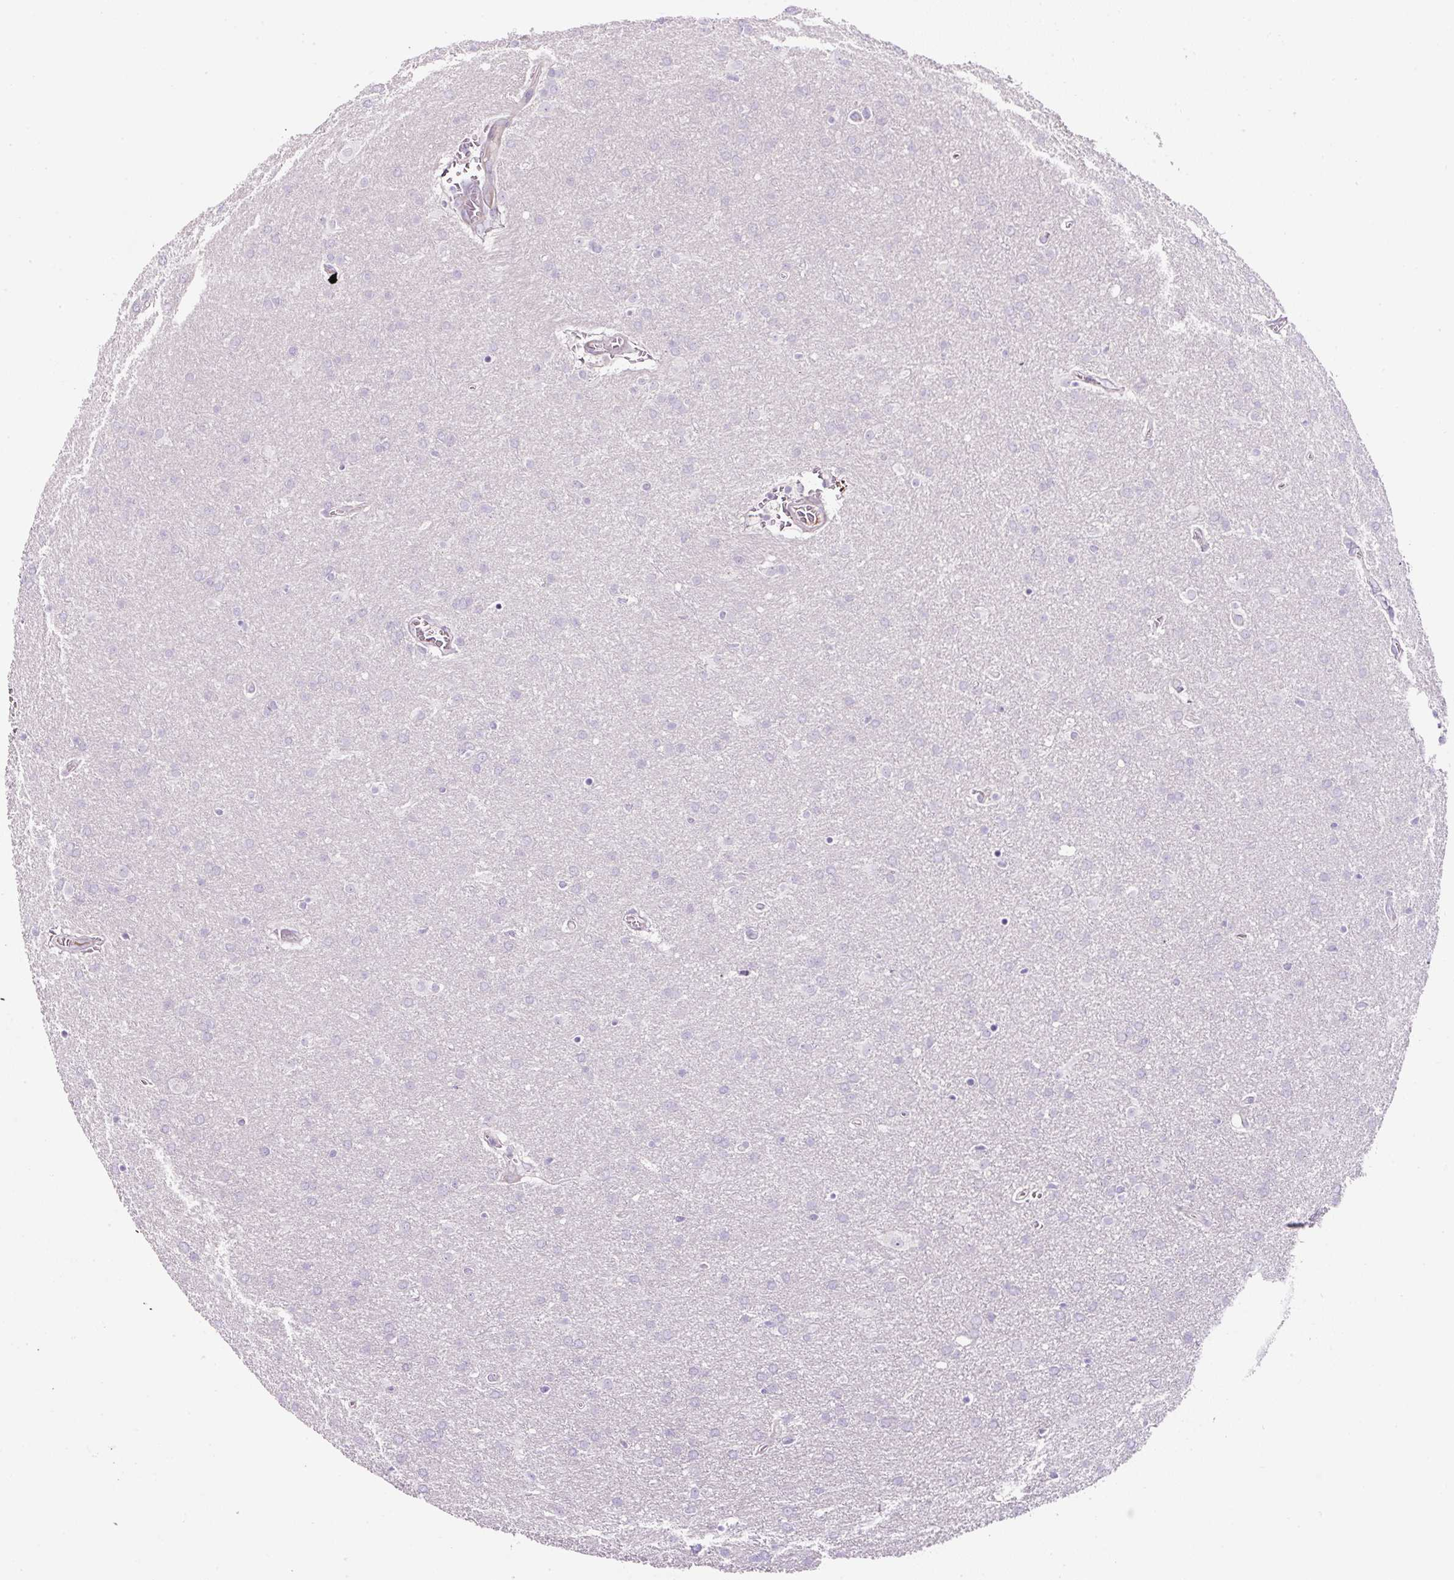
{"staining": {"intensity": "negative", "quantity": "none", "location": "none"}, "tissue": "glioma", "cell_type": "Tumor cells", "image_type": "cancer", "snomed": [{"axis": "morphology", "description": "Glioma, malignant, Low grade"}, {"axis": "topography", "description": "Brain"}], "caption": "The histopathology image reveals no significant staining in tumor cells of low-grade glioma (malignant).", "gene": "OR14A2", "patient": {"sex": "female", "age": 32}}